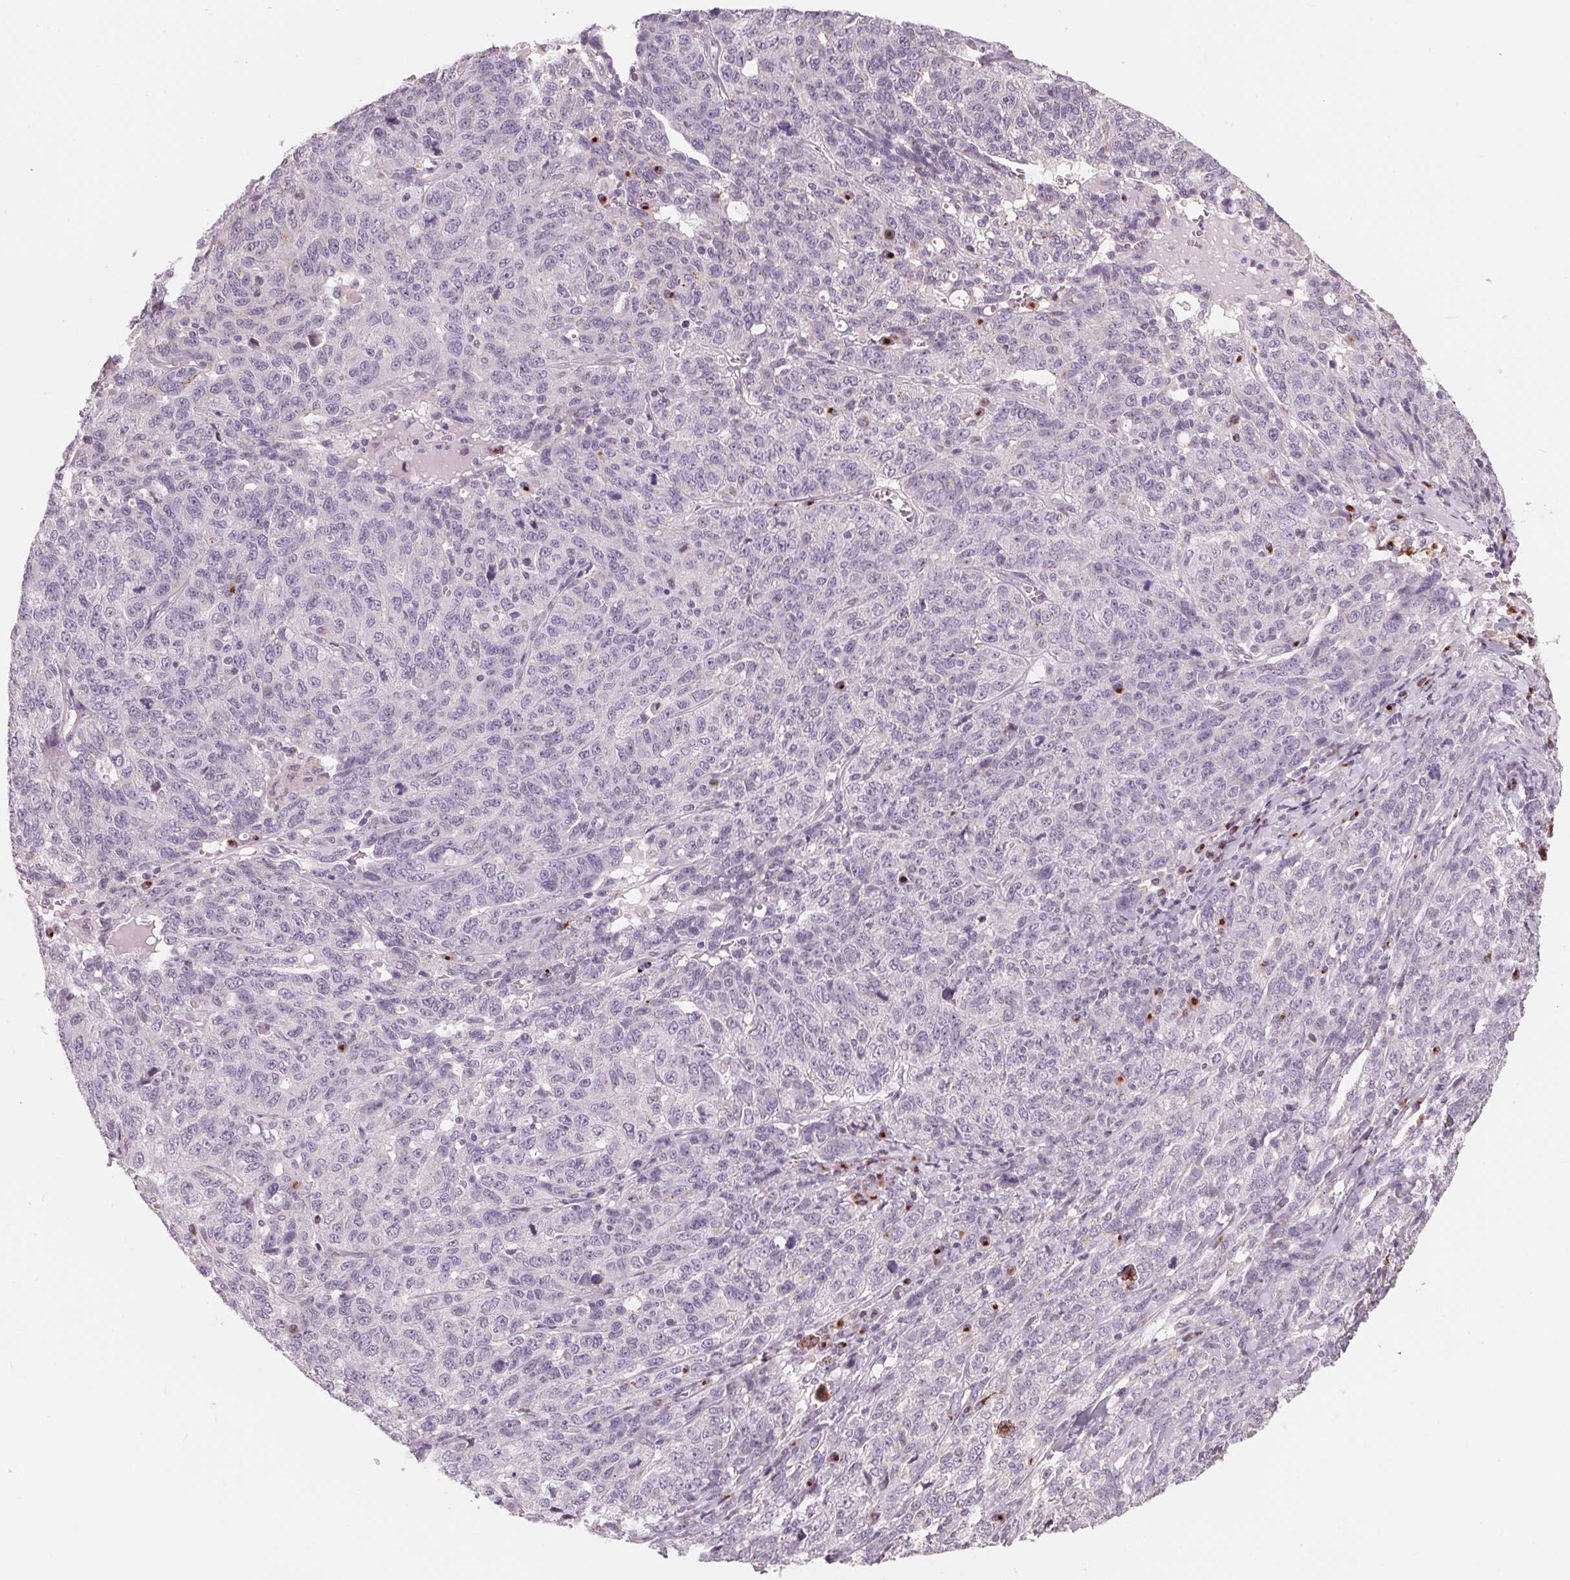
{"staining": {"intensity": "negative", "quantity": "none", "location": "none"}, "tissue": "ovarian cancer", "cell_type": "Tumor cells", "image_type": "cancer", "snomed": [{"axis": "morphology", "description": "Cystadenocarcinoma, serous, NOS"}, {"axis": "topography", "description": "Ovary"}], "caption": "Immunohistochemistry (IHC) micrograph of neoplastic tissue: ovarian cancer (serous cystadenocarcinoma) stained with DAB (3,3'-diaminobenzidine) exhibits no significant protein positivity in tumor cells.", "gene": "IL9R", "patient": {"sex": "female", "age": 71}}